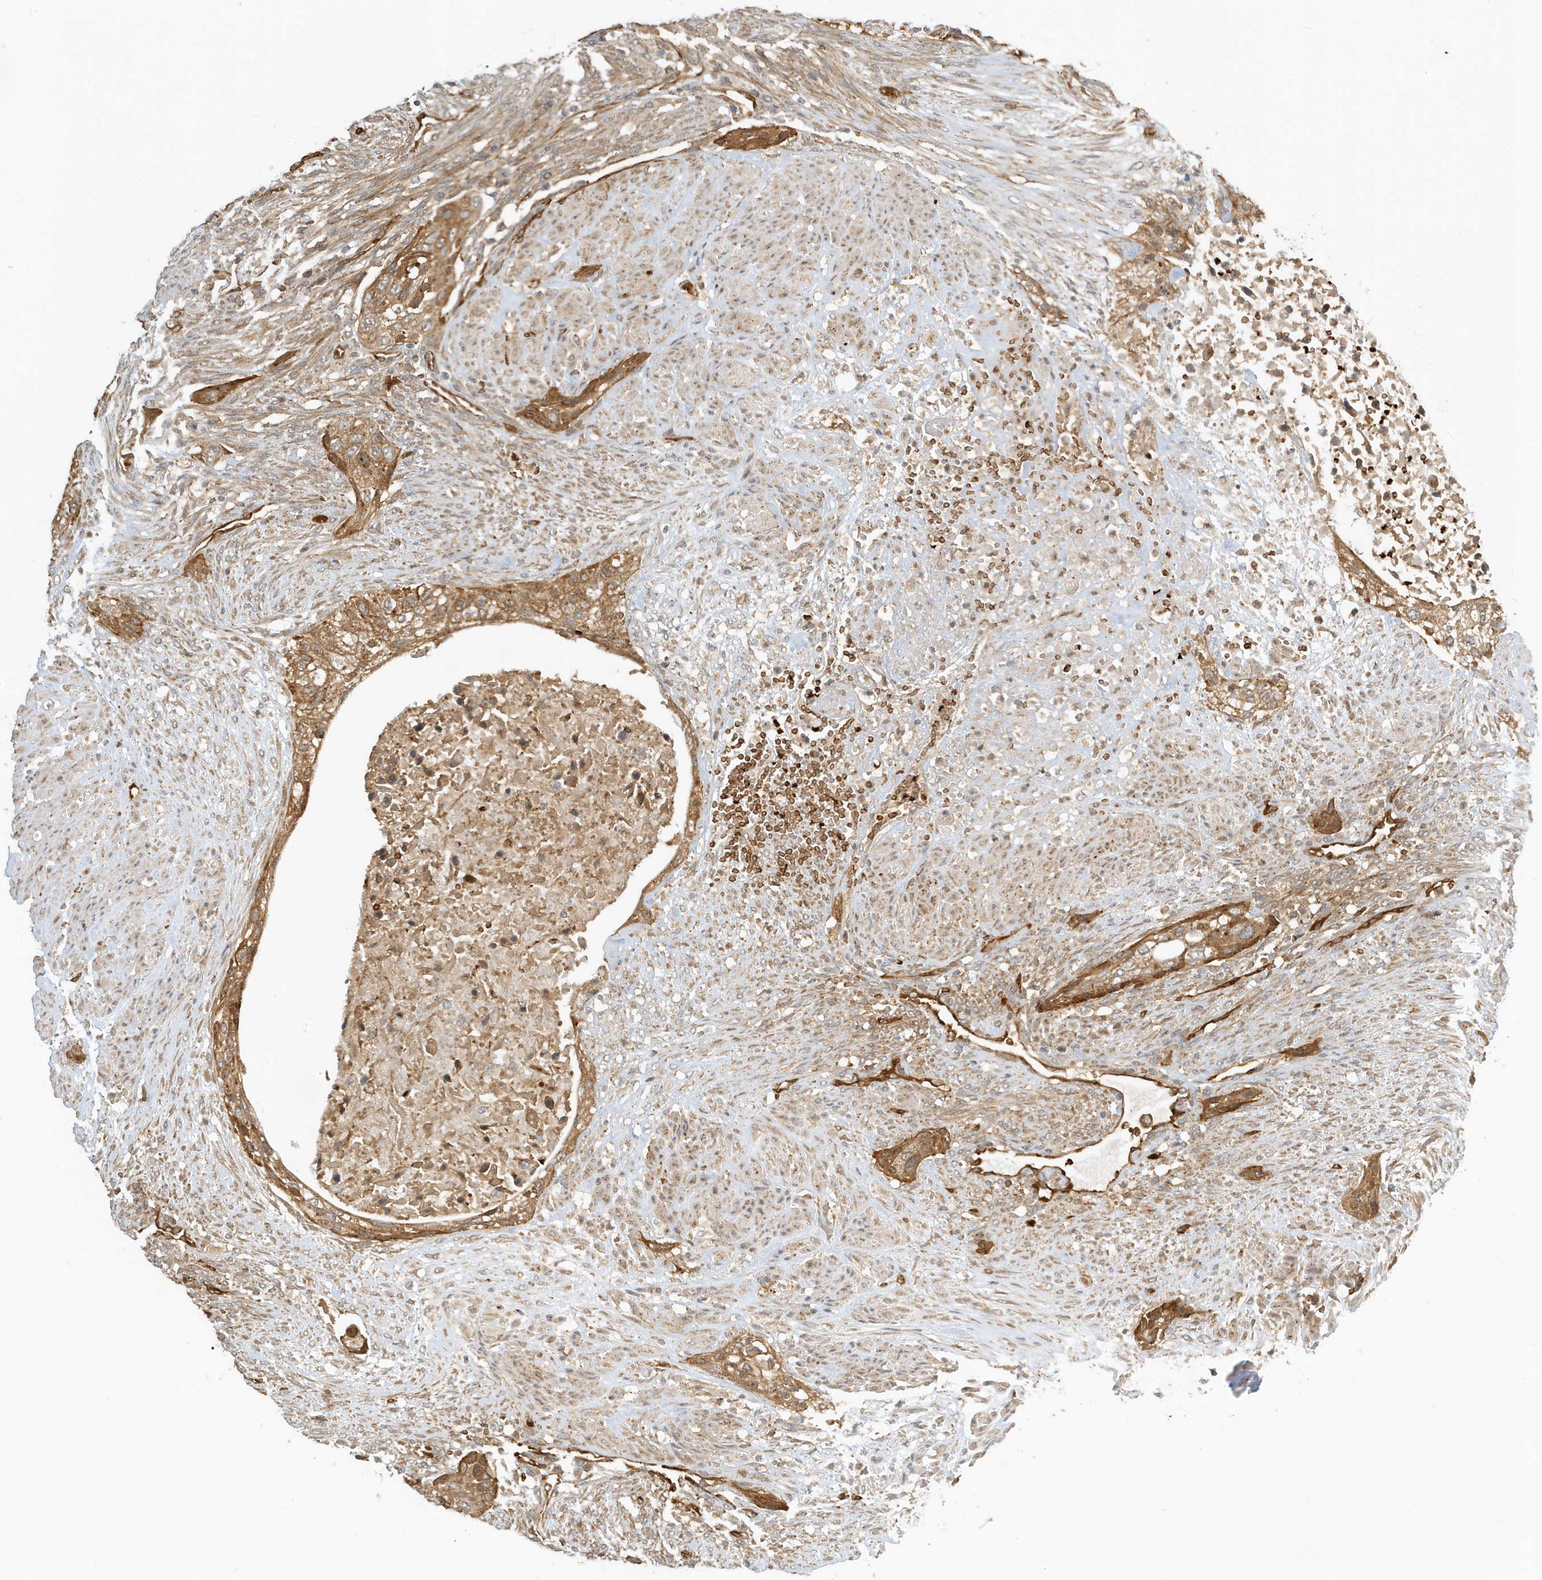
{"staining": {"intensity": "moderate", "quantity": ">75%", "location": "cytoplasmic/membranous"}, "tissue": "urothelial cancer", "cell_type": "Tumor cells", "image_type": "cancer", "snomed": [{"axis": "morphology", "description": "Urothelial carcinoma, High grade"}, {"axis": "topography", "description": "Urinary bladder"}], "caption": "Human urothelial carcinoma (high-grade) stained for a protein (brown) demonstrates moderate cytoplasmic/membranous positive staining in about >75% of tumor cells.", "gene": "FYCO1", "patient": {"sex": "male", "age": 35}}